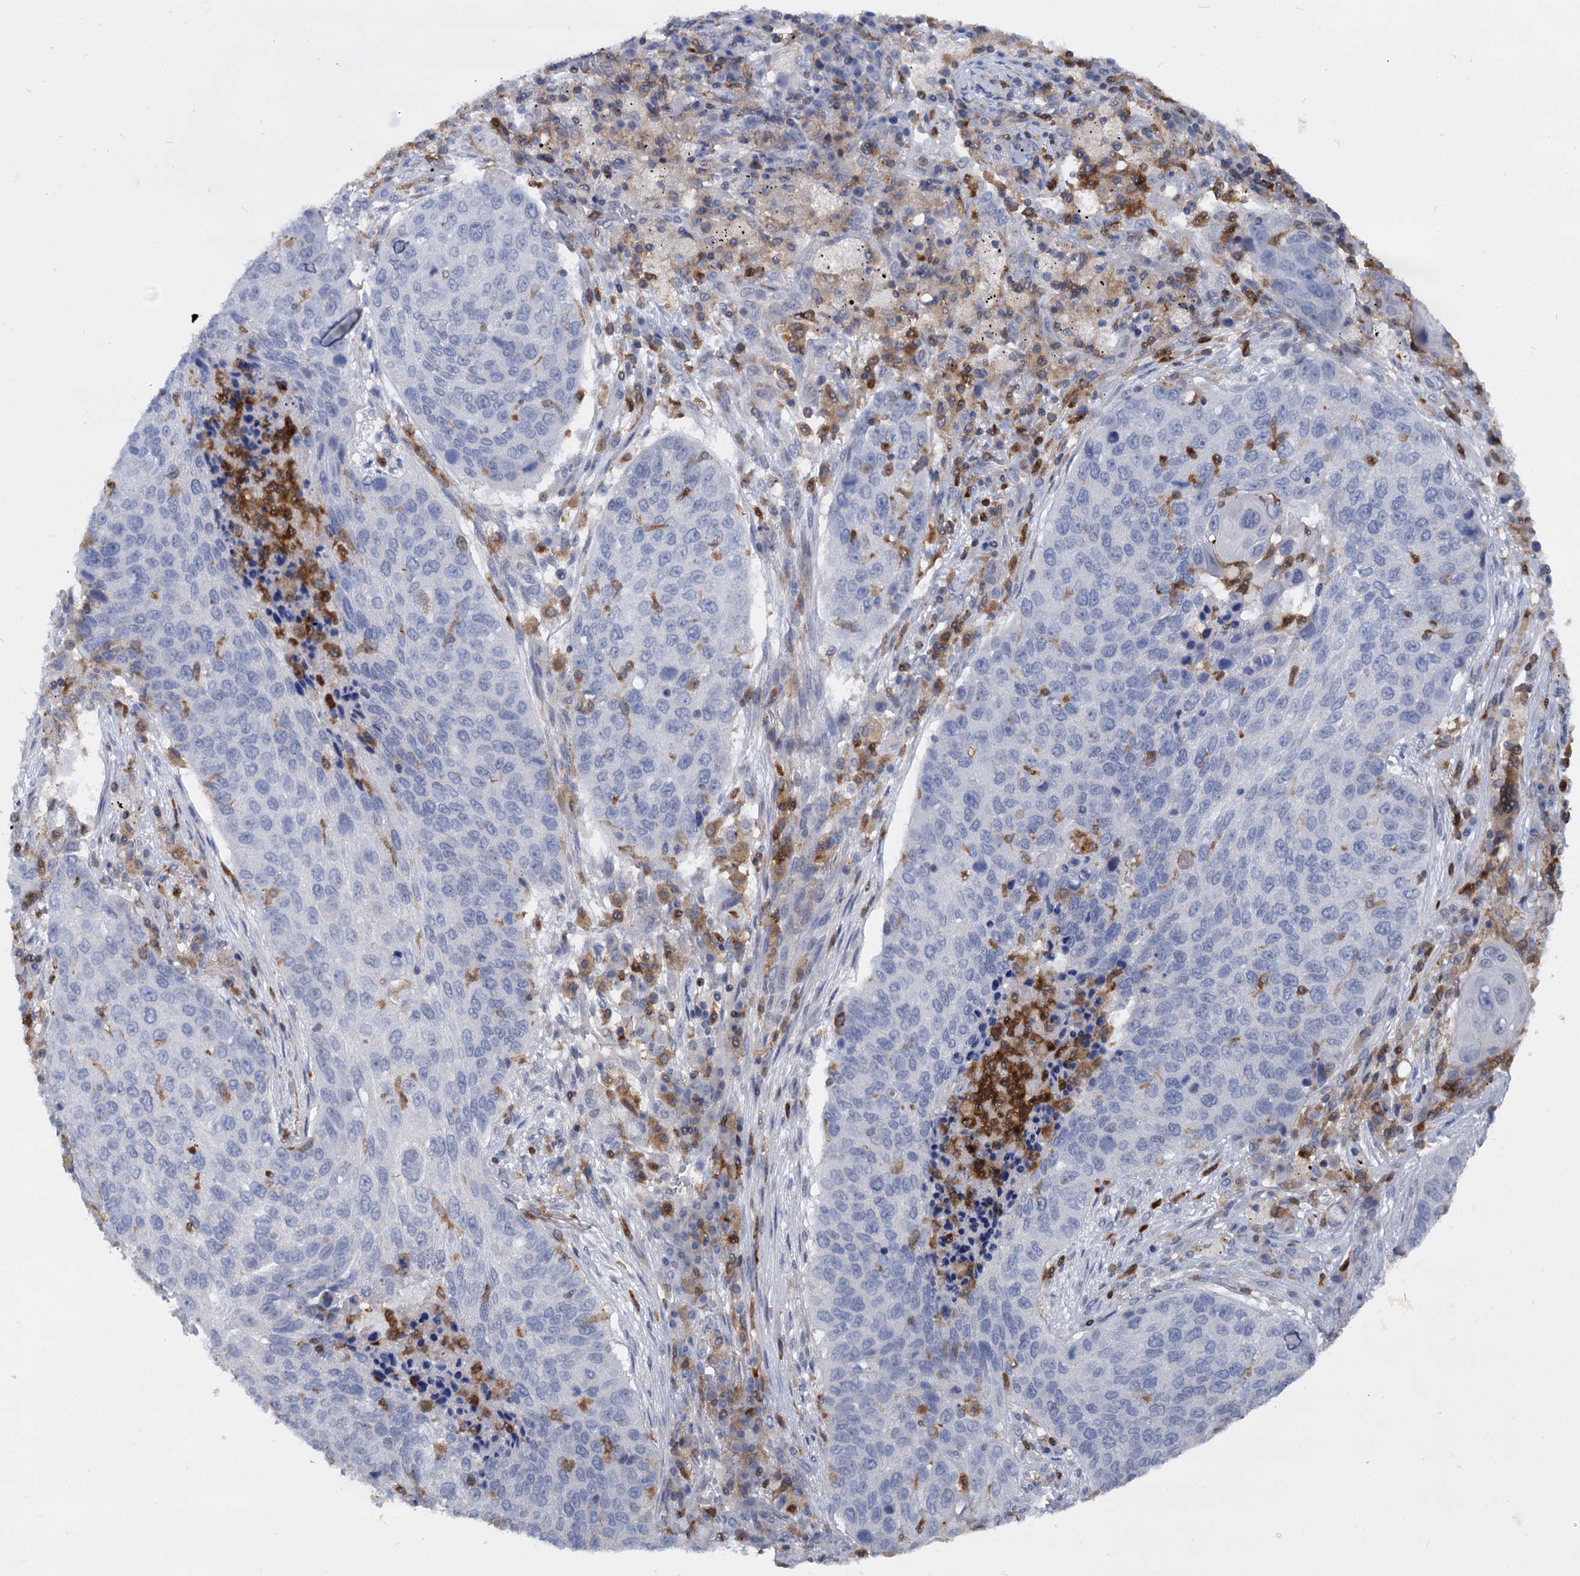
{"staining": {"intensity": "negative", "quantity": "none", "location": "none"}, "tissue": "lung cancer", "cell_type": "Tumor cells", "image_type": "cancer", "snomed": [{"axis": "morphology", "description": "Squamous cell carcinoma, NOS"}, {"axis": "topography", "description": "Lung"}], "caption": "Lung cancer was stained to show a protein in brown. There is no significant staining in tumor cells.", "gene": "RHOG", "patient": {"sex": "female", "age": 63}}